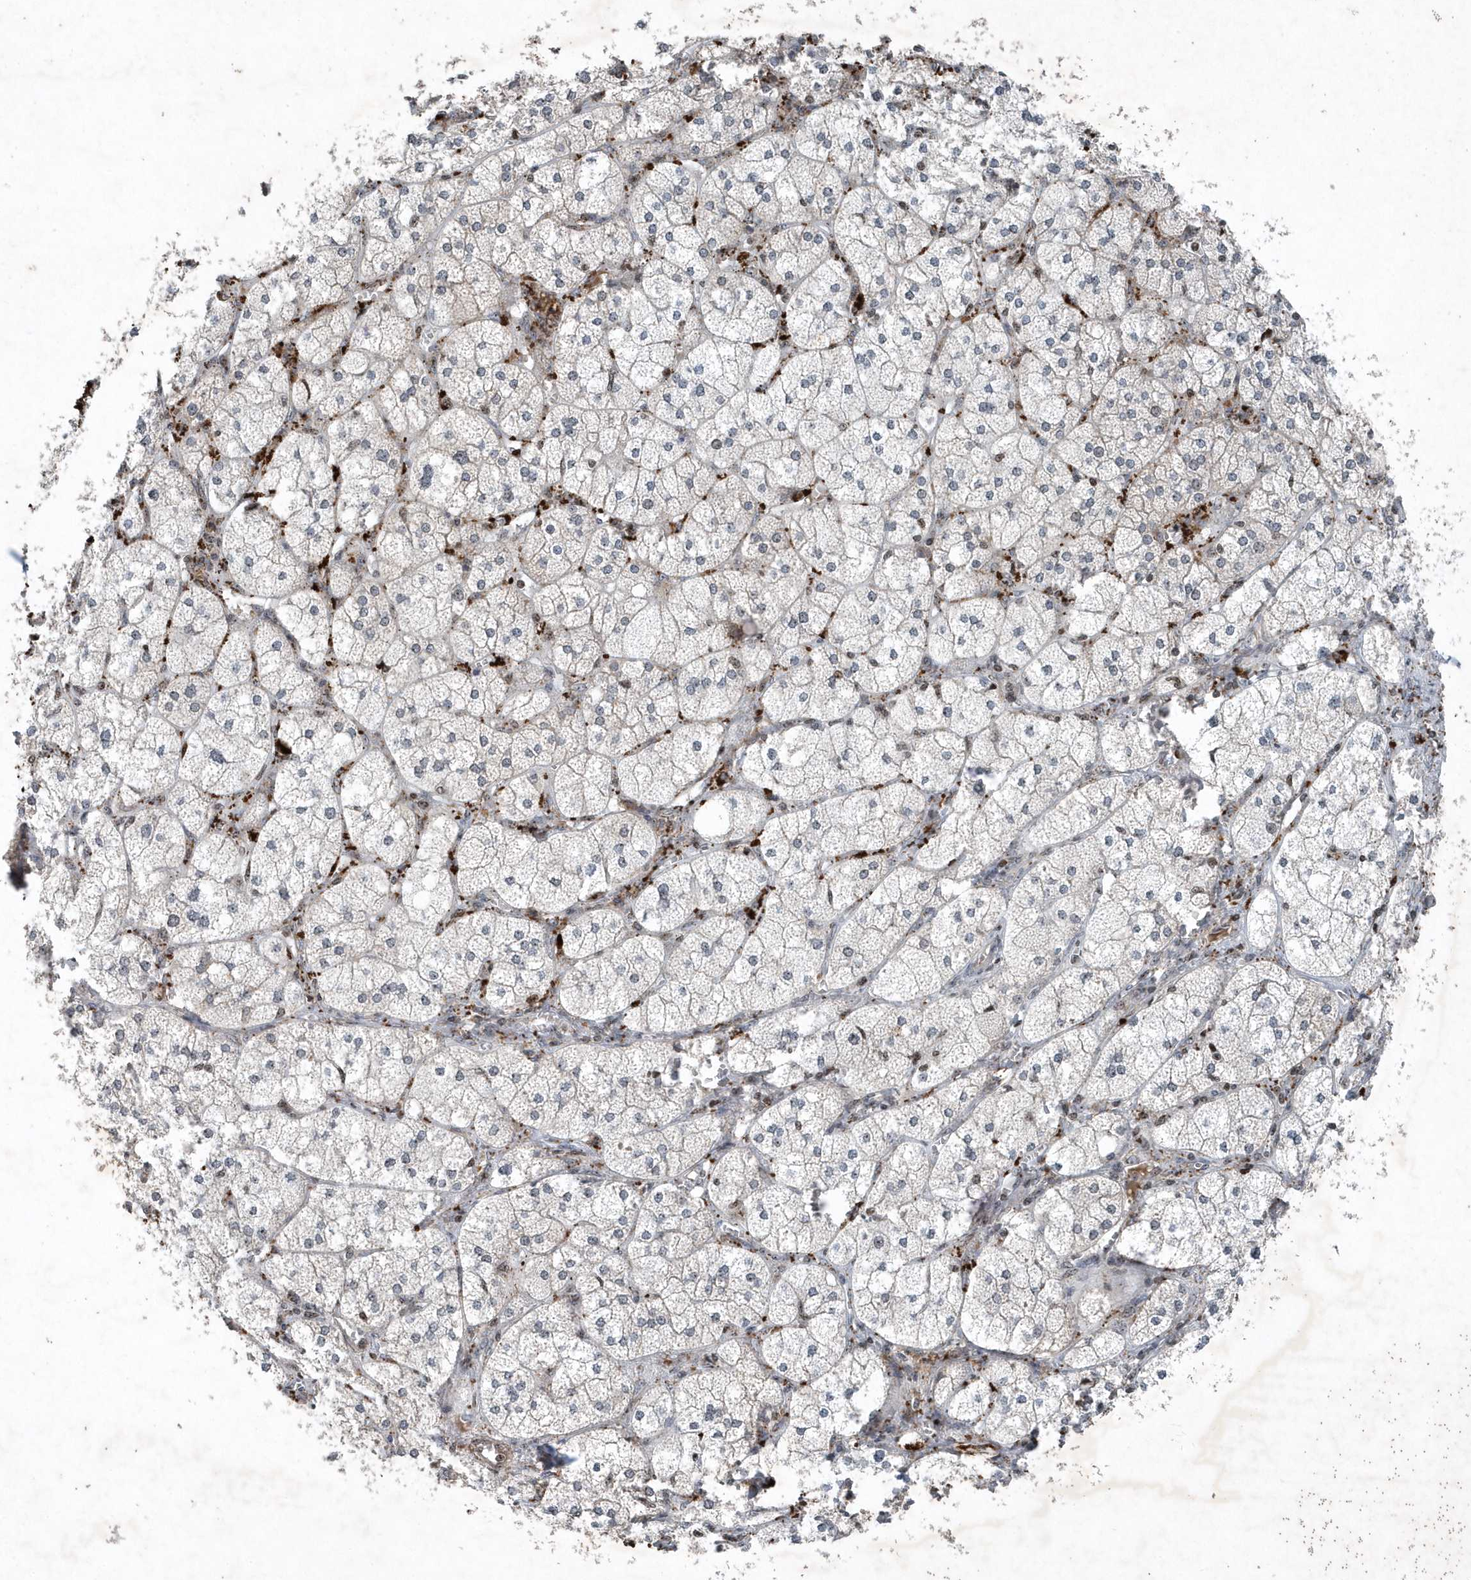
{"staining": {"intensity": "weak", "quantity": "25%-75%", "location": "cytoplasmic/membranous"}, "tissue": "adrenal gland", "cell_type": "Glandular cells", "image_type": "normal", "snomed": [{"axis": "morphology", "description": "Normal tissue, NOS"}, {"axis": "topography", "description": "Adrenal gland"}], "caption": "A brown stain labels weak cytoplasmic/membranous positivity of a protein in glandular cells of unremarkable human adrenal gland. The protein is stained brown, and the nuclei are stained in blue (DAB IHC with brightfield microscopy, high magnification).", "gene": "QTRT2", "patient": {"sex": "female", "age": 61}}